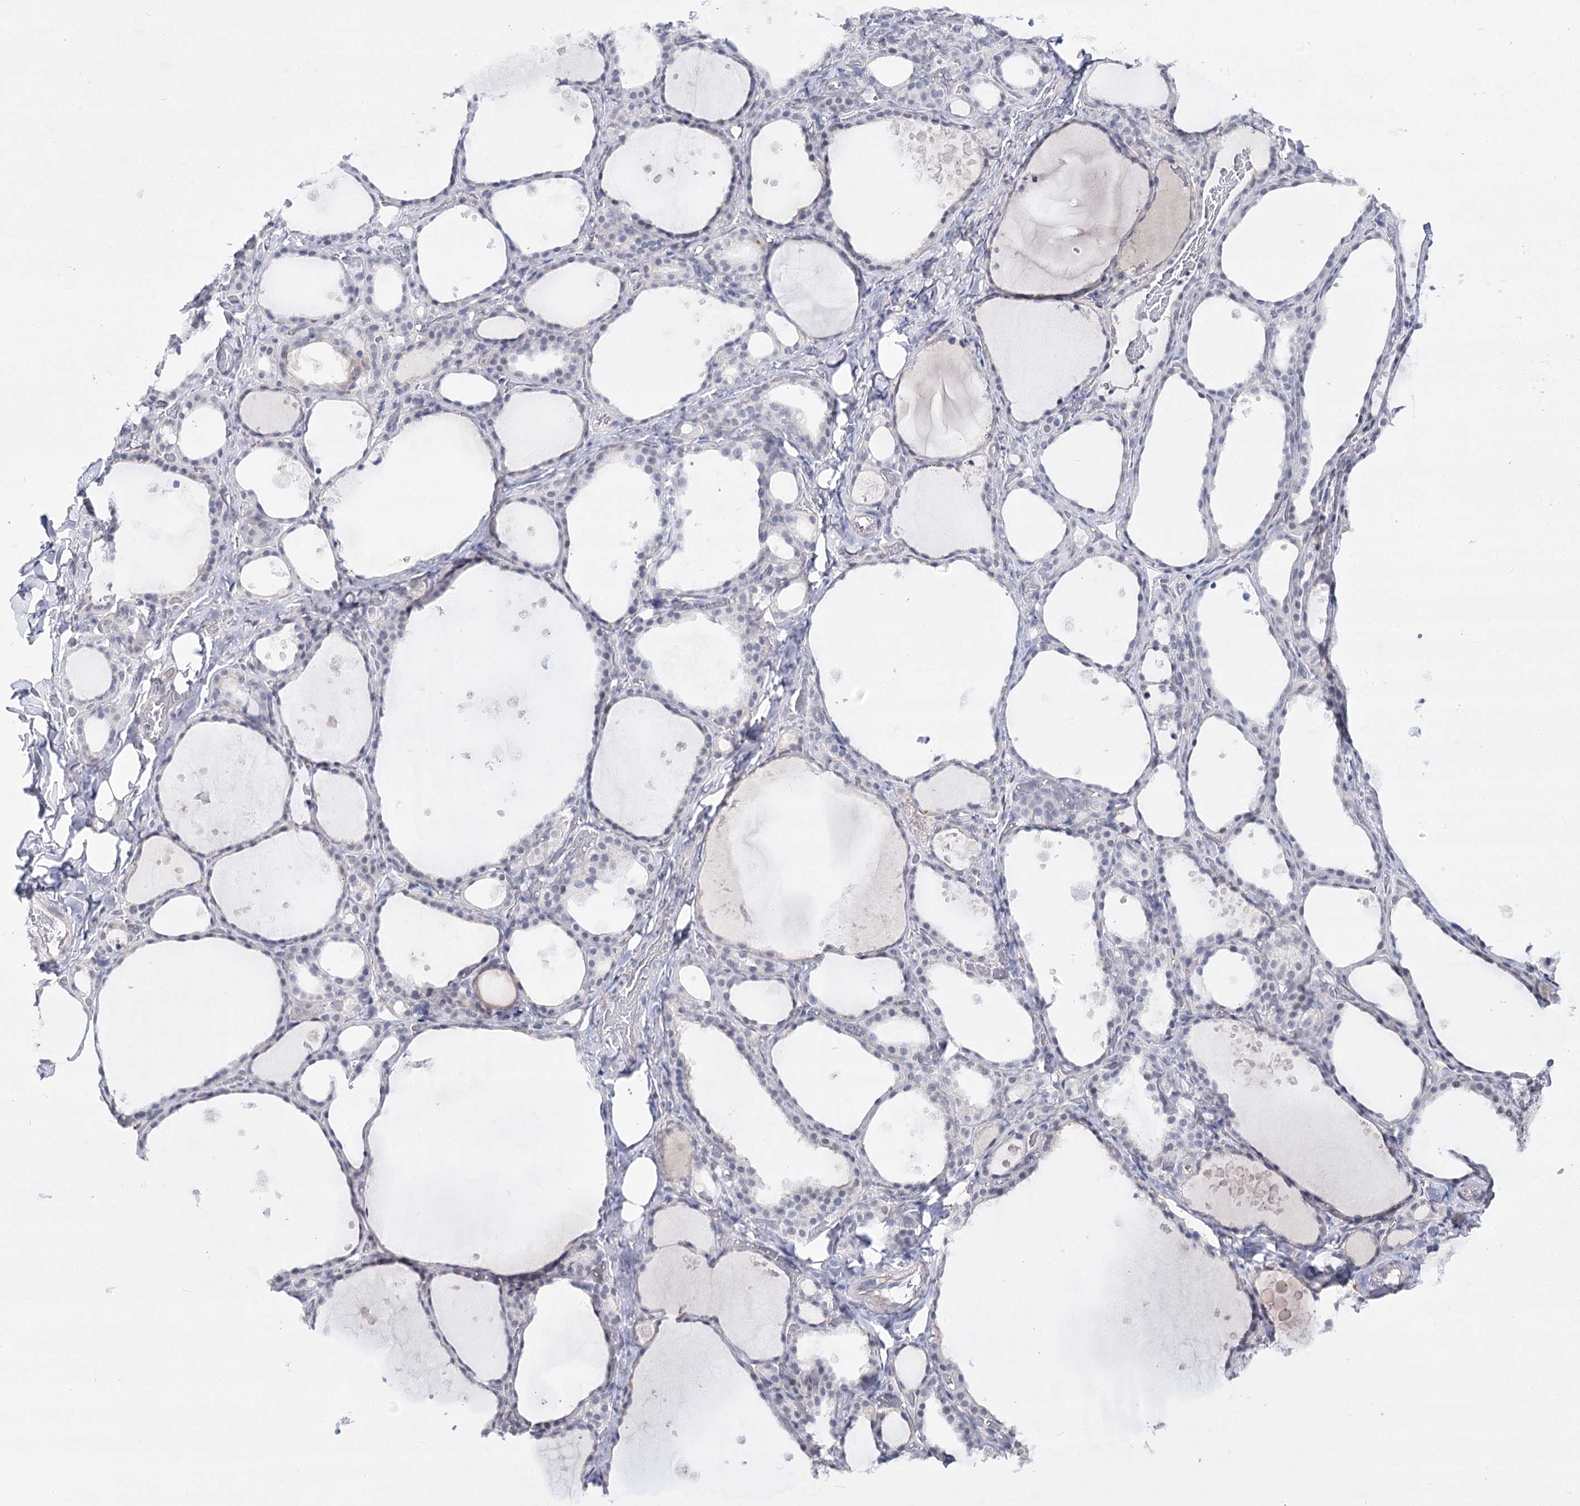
{"staining": {"intensity": "negative", "quantity": "none", "location": "none"}, "tissue": "thyroid gland", "cell_type": "Glandular cells", "image_type": "normal", "snomed": [{"axis": "morphology", "description": "Normal tissue, NOS"}, {"axis": "topography", "description": "Thyroid gland"}], "caption": "Thyroid gland was stained to show a protein in brown. There is no significant expression in glandular cells. (DAB (3,3'-diaminobenzidine) immunohistochemistry, high magnification).", "gene": "ATP10B", "patient": {"sex": "female", "age": 44}}